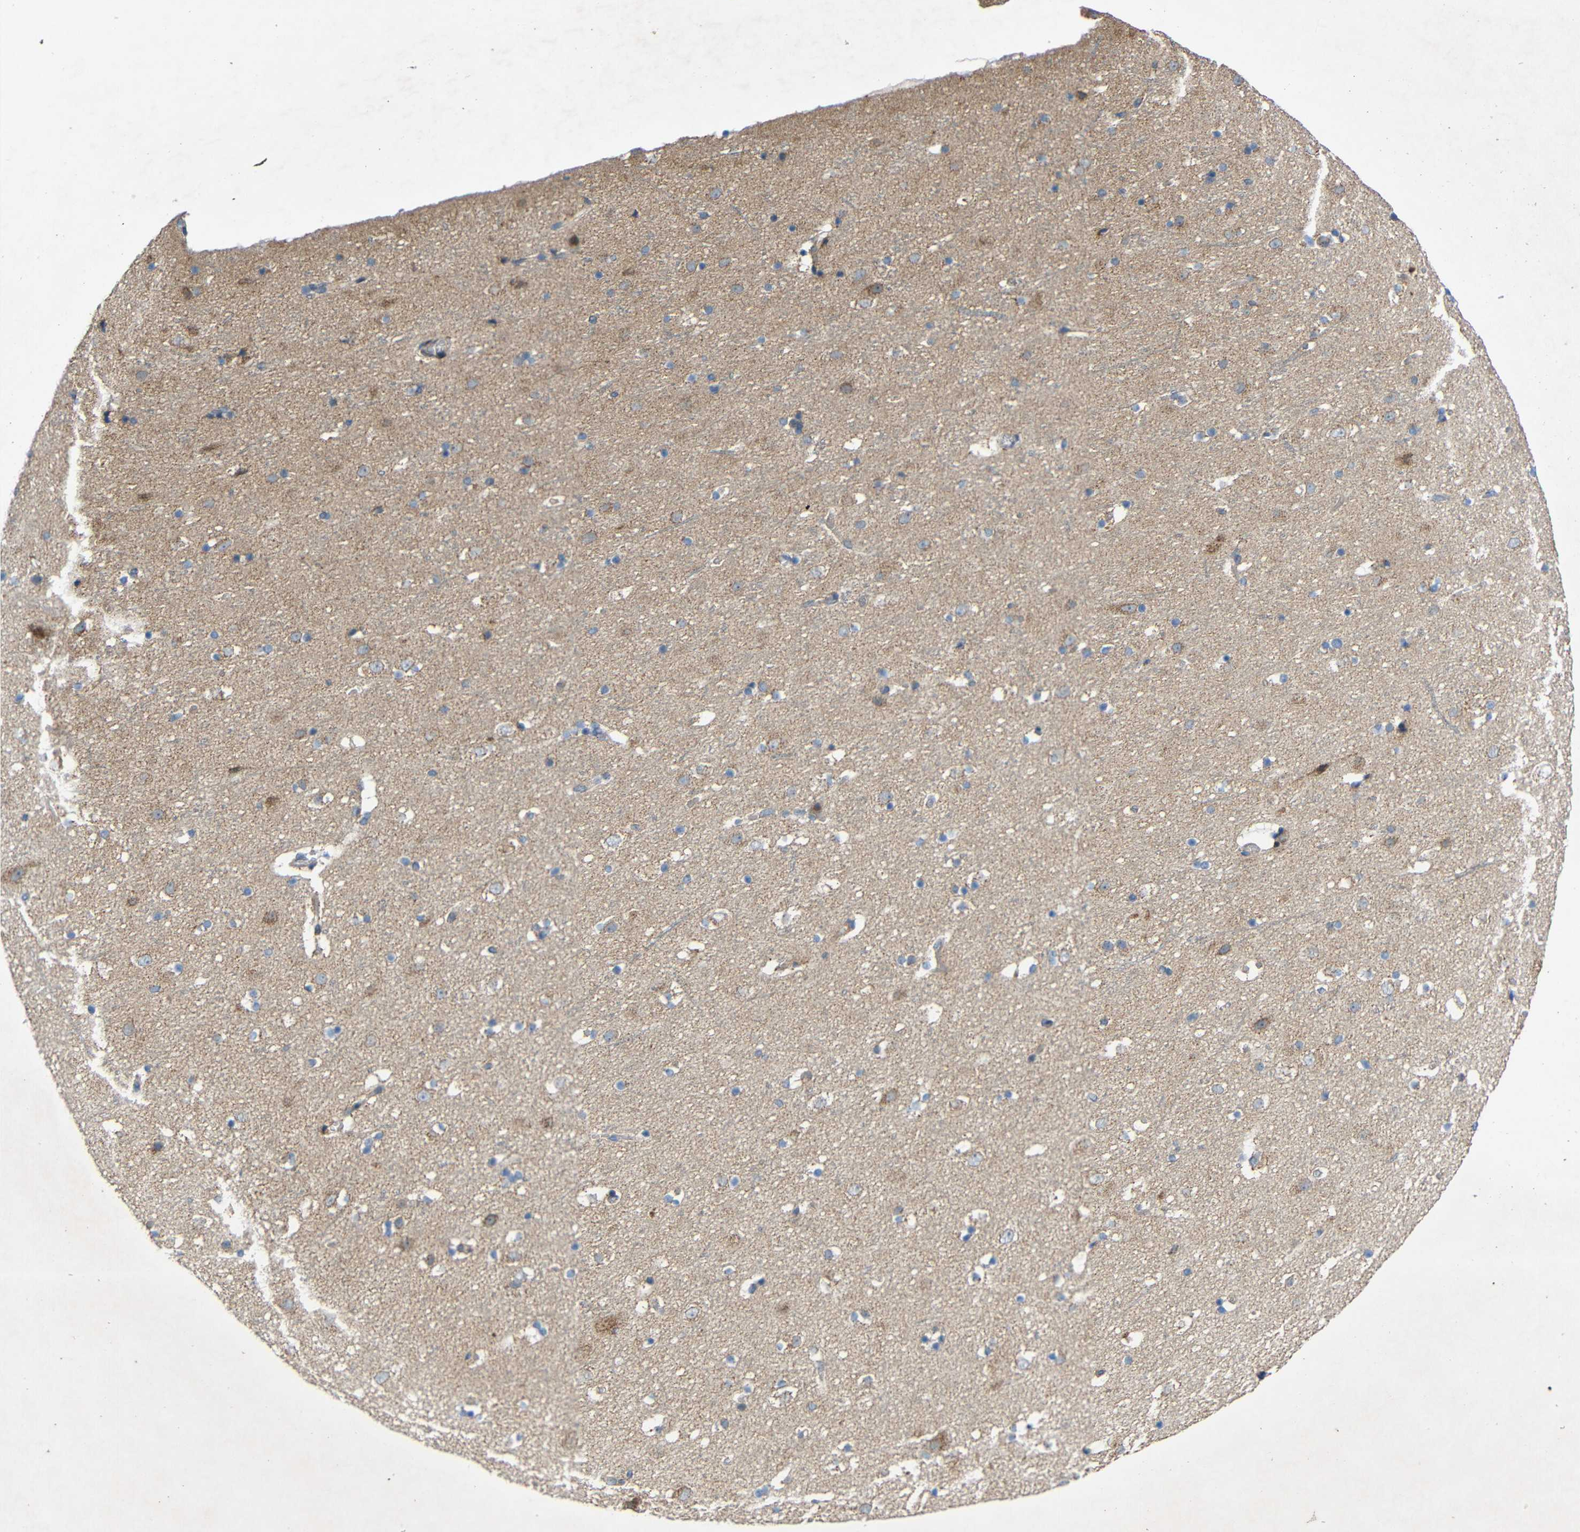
{"staining": {"intensity": "weak", "quantity": ">75%", "location": "cytoplasmic/membranous"}, "tissue": "cerebral cortex", "cell_type": "Endothelial cells", "image_type": "normal", "snomed": [{"axis": "morphology", "description": "Normal tissue, NOS"}, {"axis": "topography", "description": "Cerebral cortex"}], "caption": "Immunohistochemical staining of benign cerebral cortex displays weak cytoplasmic/membranous protein expression in about >75% of endothelial cells.", "gene": "TMEM25", "patient": {"sex": "male", "age": 45}}